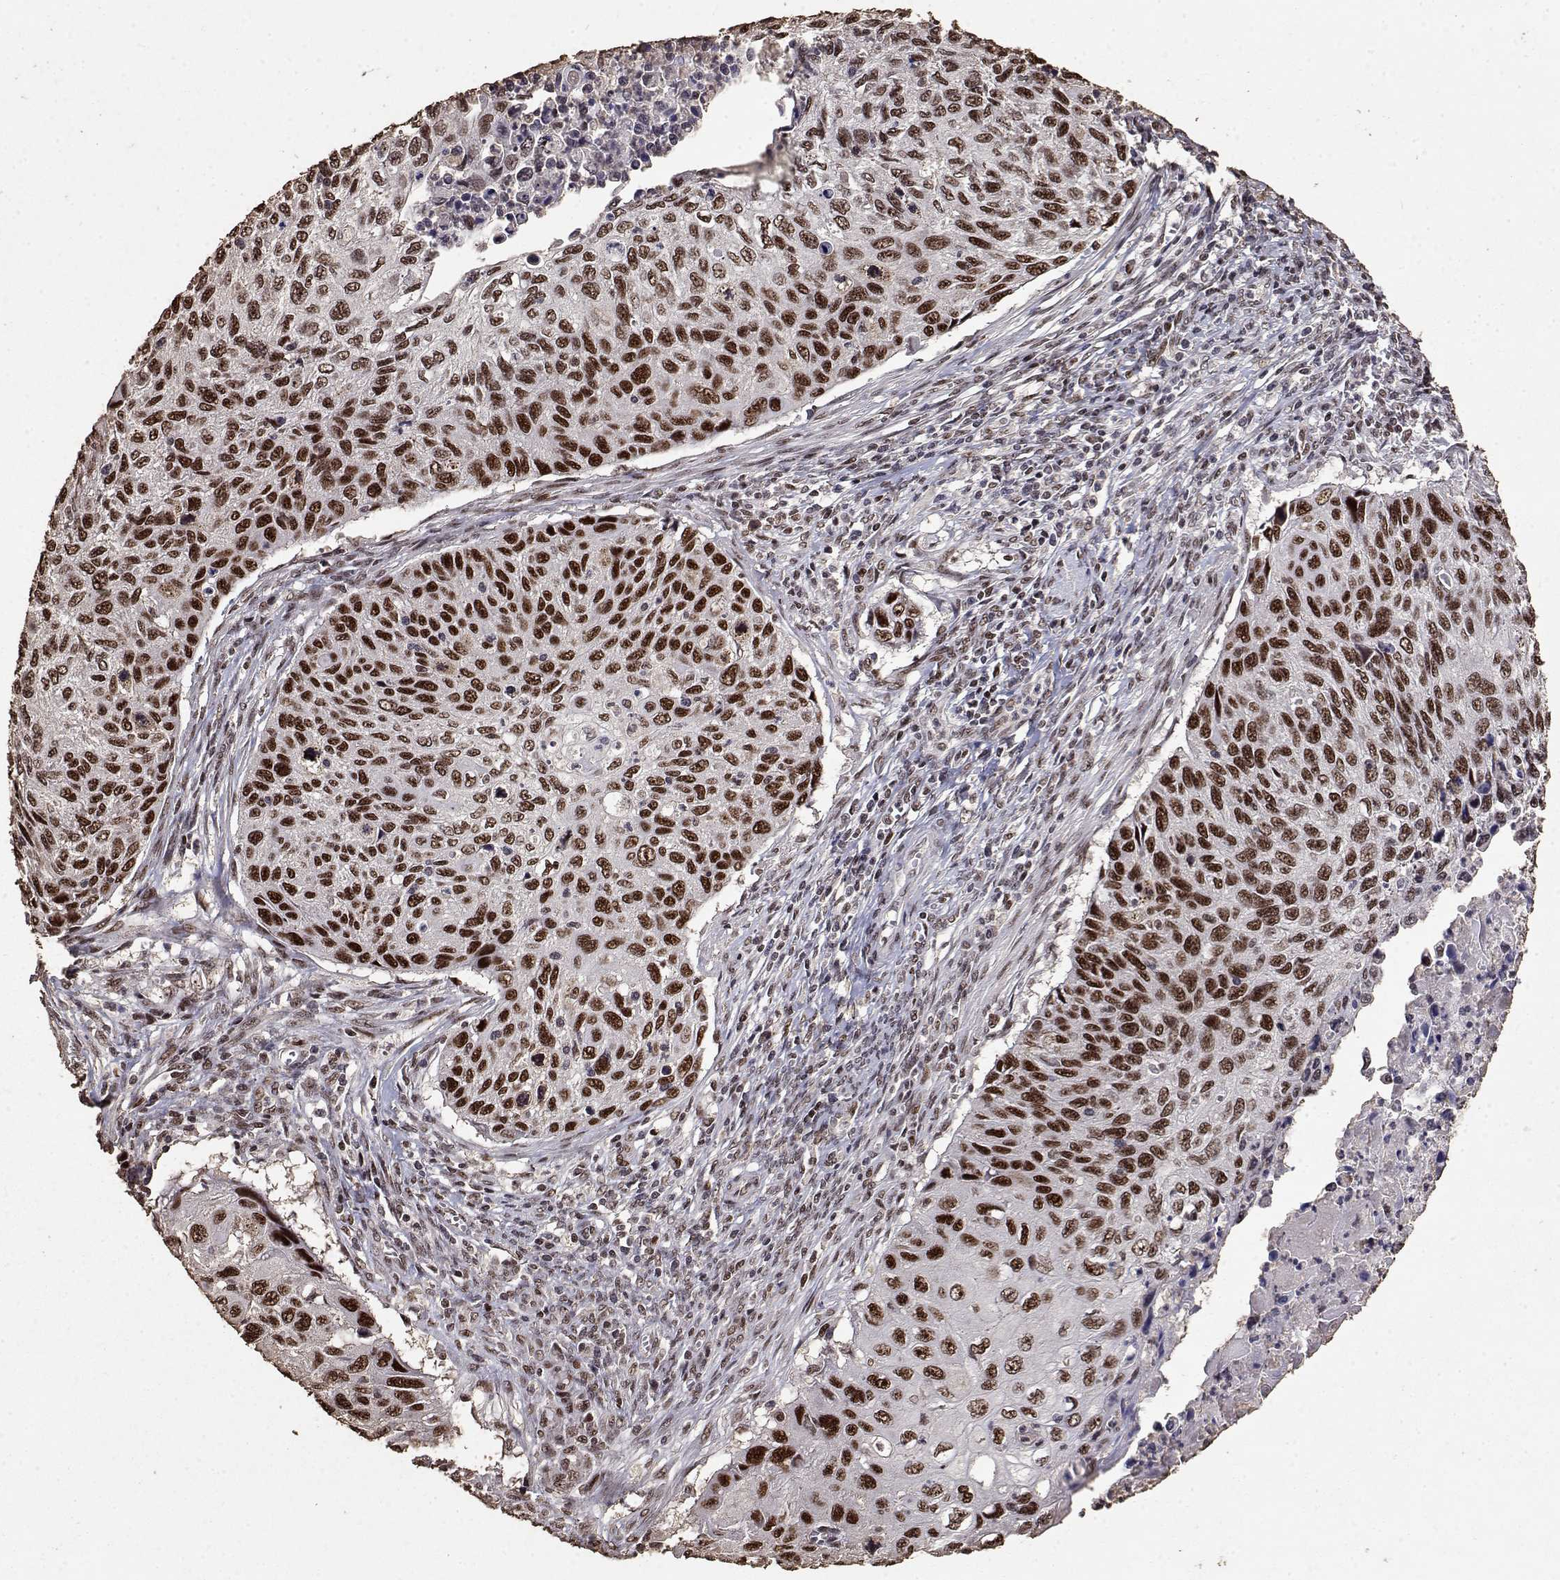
{"staining": {"intensity": "strong", "quantity": ">75%", "location": "nuclear"}, "tissue": "cervical cancer", "cell_type": "Tumor cells", "image_type": "cancer", "snomed": [{"axis": "morphology", "description": "Squamous cell carcinoma, NOS"}, {"axis": "topography", "description": "Cervix"}], "caption": "Protein staining by immunohistochemistry (IHC) shows strong nuclear expression in about >75% of tumor cells in squamous cell carcinoma (cervical).", "gene": "TOE1", "patient": {"sex": "female", "age": 70}}